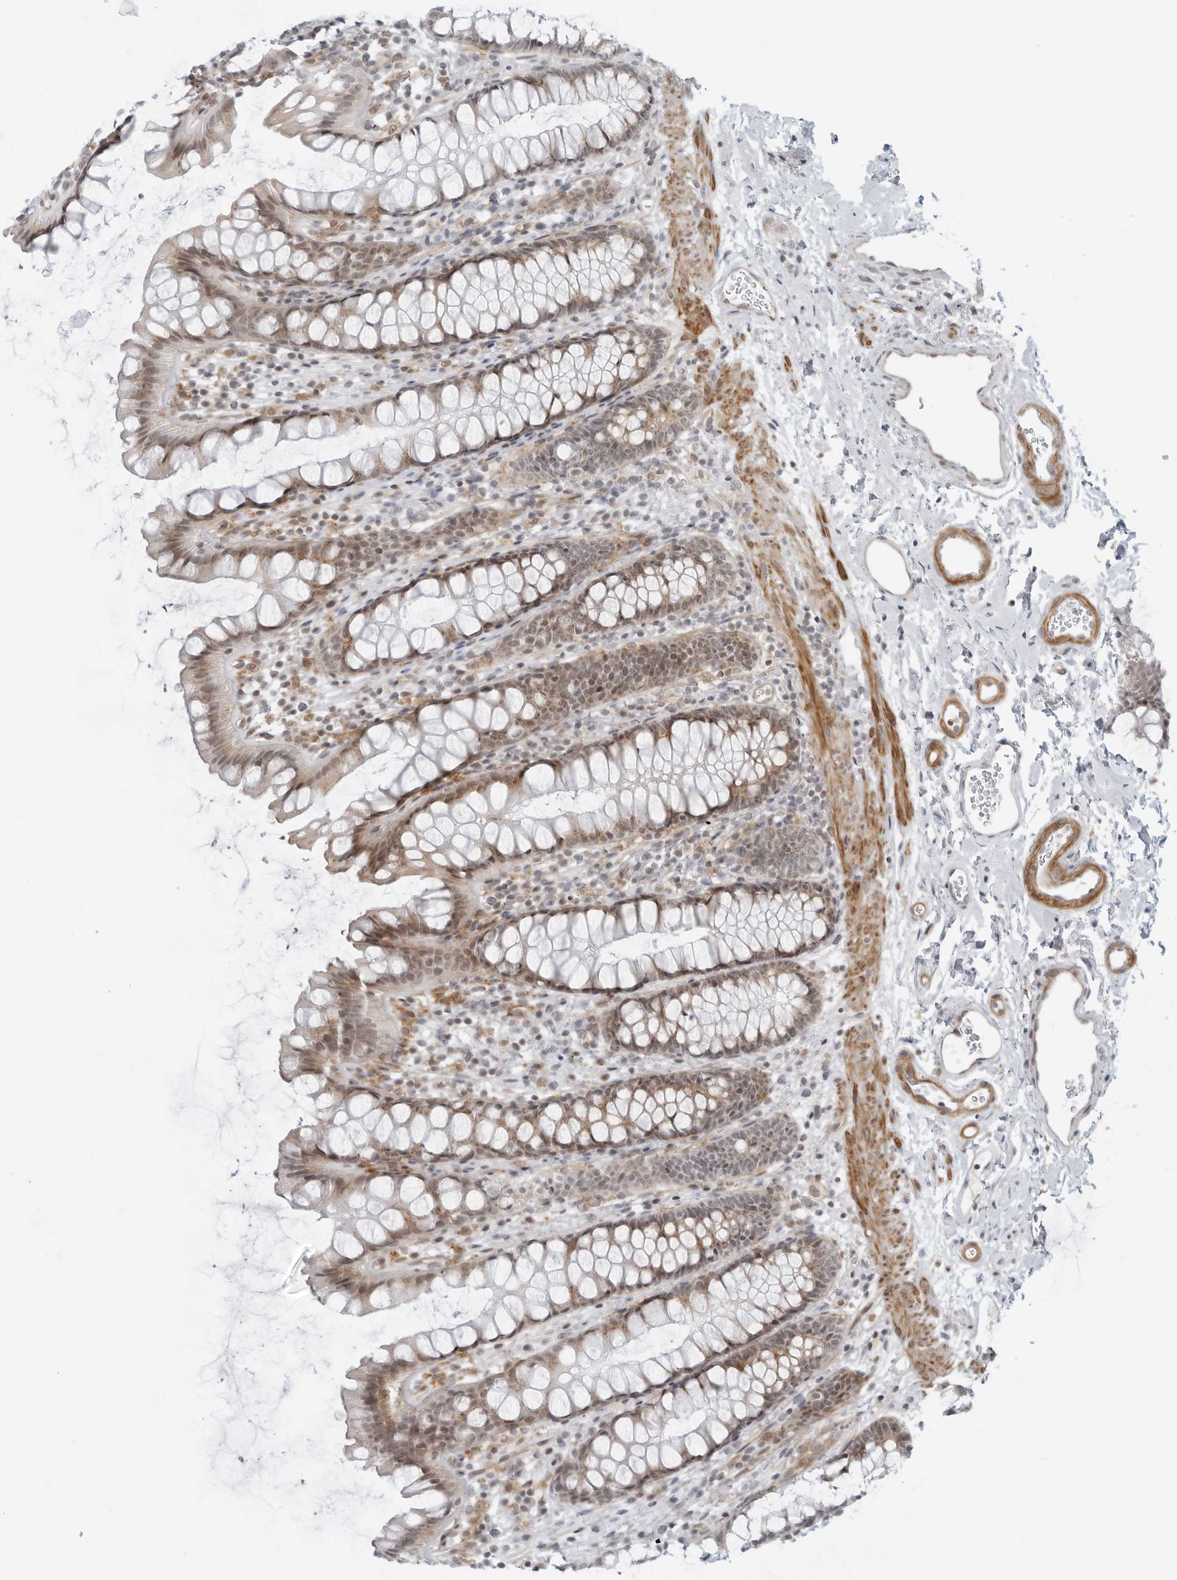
{"staining": {"intensity": "weak", "quantity": "25%-75%", "location": "cytoplasmic/membranous,nuclear"}, "tissue": "rectum", "cell_type": "Glandular cells", "image_type": "normal", "snomed": [{"axis": "morphology", "description": "Normal tissue, NOS"}, {"axis": "topography", "description": "Rectum"}], "caption": "IHC micrograph of unremarkable rectum: rectum stained using immunohistochemistry displays low levels of weak protein expression localized specifically in the cytoplasmic/membranous,nuclear of glandular cells, appearing as a cytoplasmic/membranous,nuclear brown color.", "gene": "SUGCT", "patient": {"sex": "female", "age": 65}}